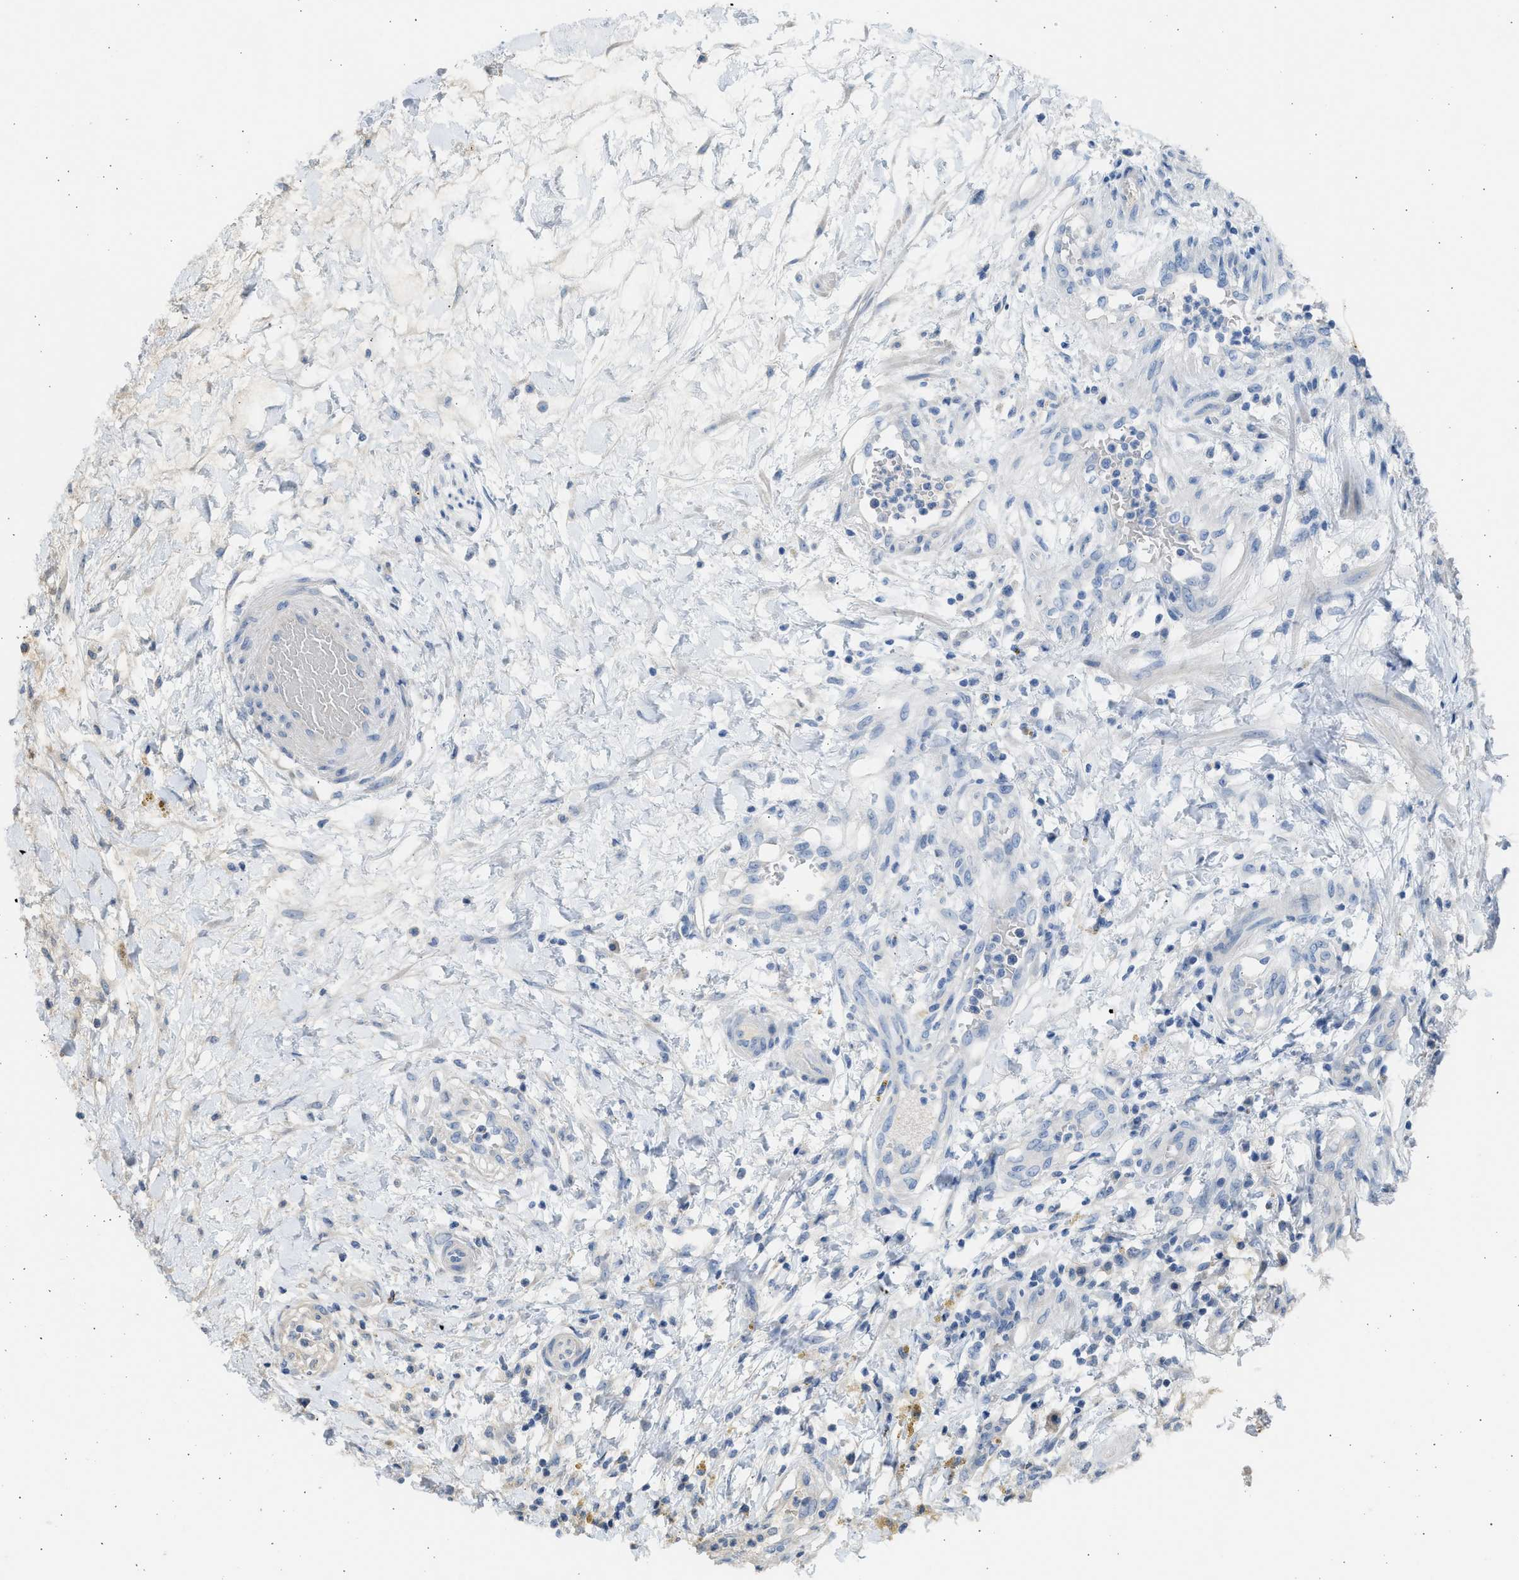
{"staining": {"intensity": "negative", "quantity": "none", "location": "none"}, "tissue": "testis cancer", "cell_type": "Tumor cells", "image_type": "cancer", "snomed": [{"axis": "morphology", "description": "Seminoma, NOS"}, {"axis": "topography", "description": "Testis"}], "caption": "The image reveals no staining of tumor cells in testis seminoma.", "gene": "SULT2A1", "patient": {"sex": "male", "age": 59}}